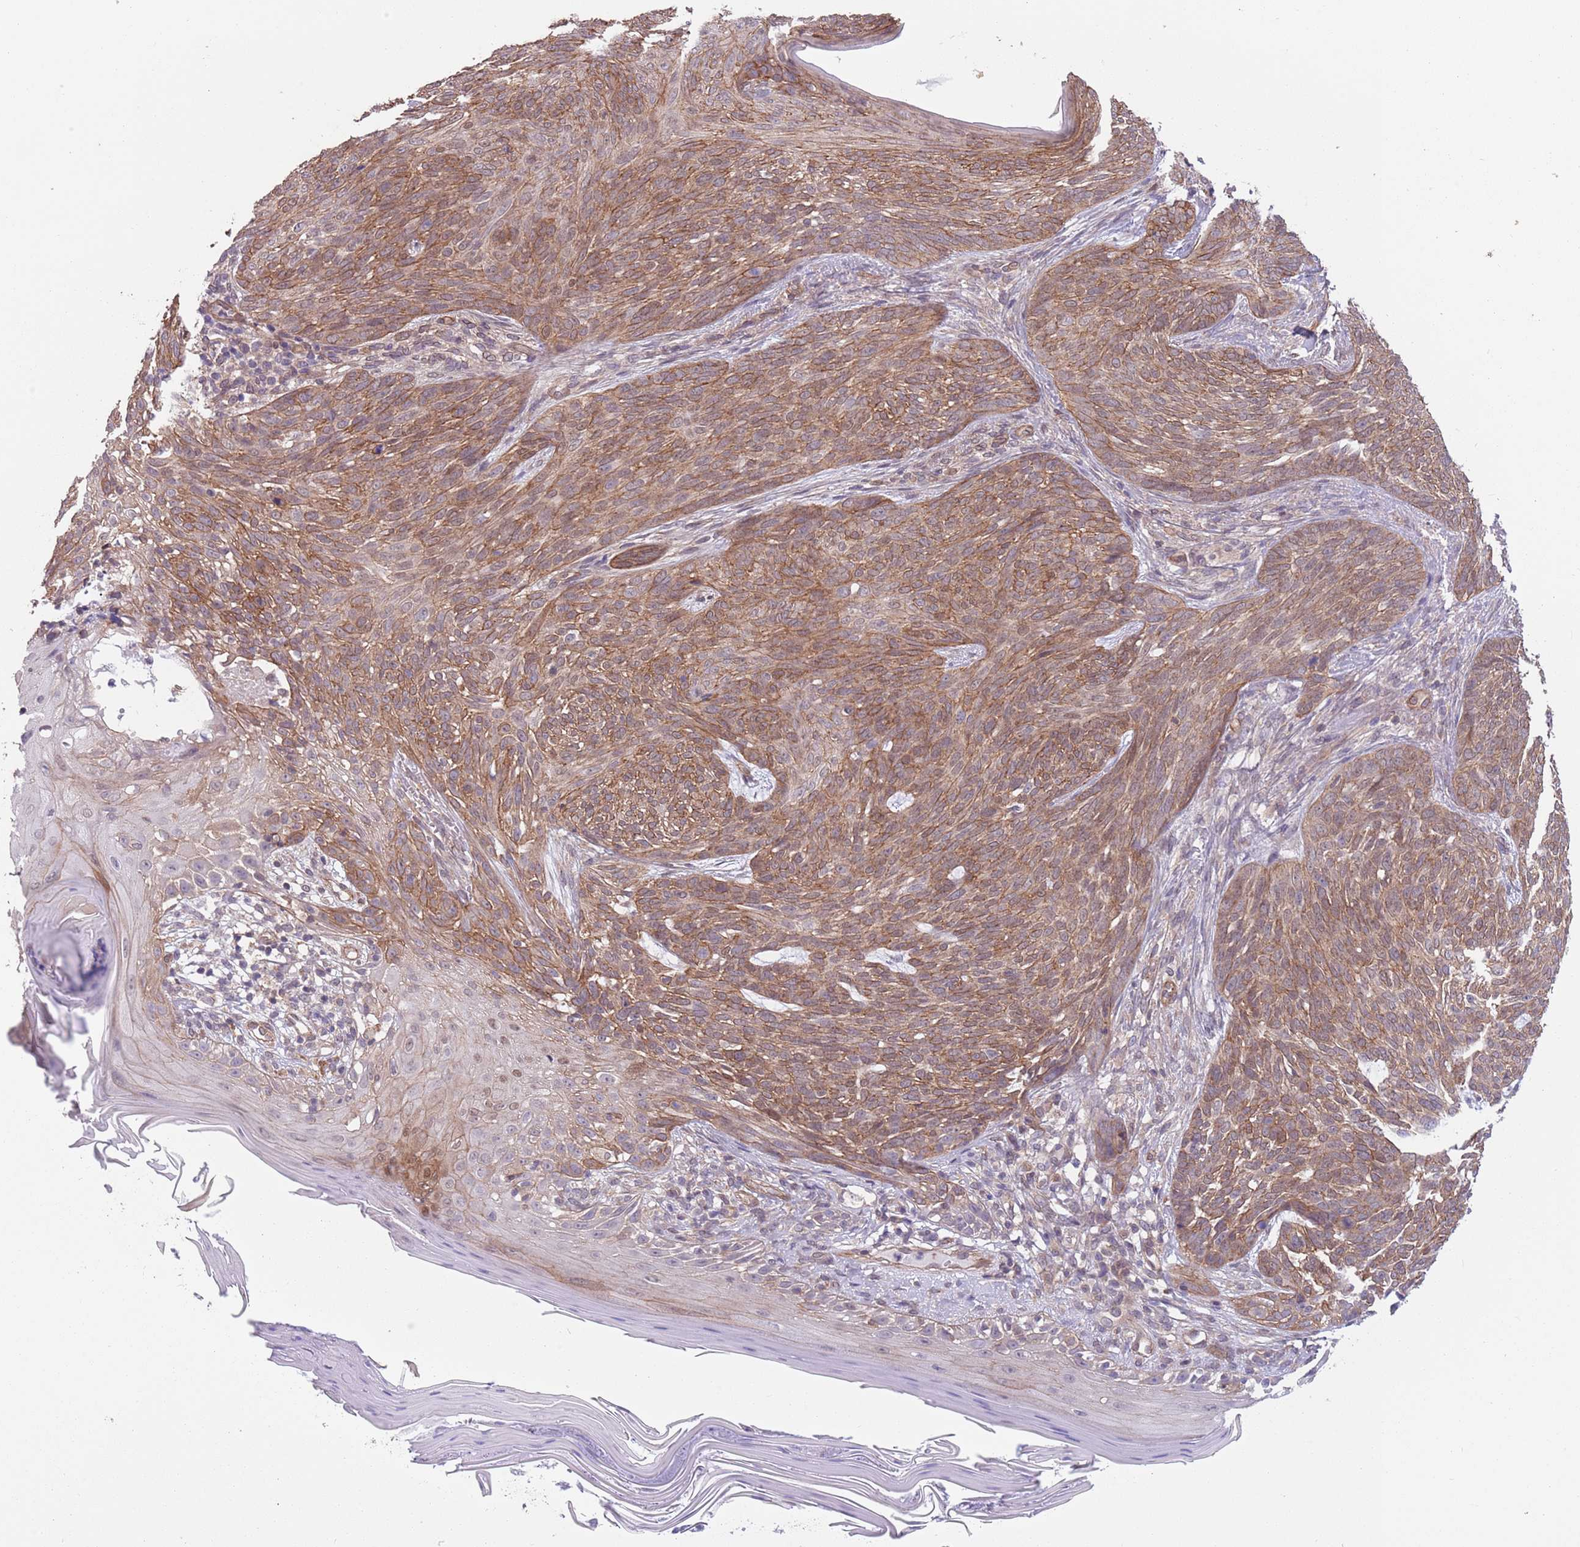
{"staining": {"intensity": "moderate", "quantity": ">75%", "location": "cytoplasmic/membranous"}, "tissue": "skin cancer", "cell_type": "Tumor cells", "image_type": "cancer", "snomed": [{"axis": "morphology", "description": "Basal cell carcinoma"}, {"axis": "topography", "description": "Skin"}], "caption": "Brown immunohistochemical staining in skin basal cell carcinoma exhibits moderate cytoplasmic/membranous staining in approximately >75% of tumor cells.", "gene": "CREBZF", "patient": {"sex": "female", "age": 86}}